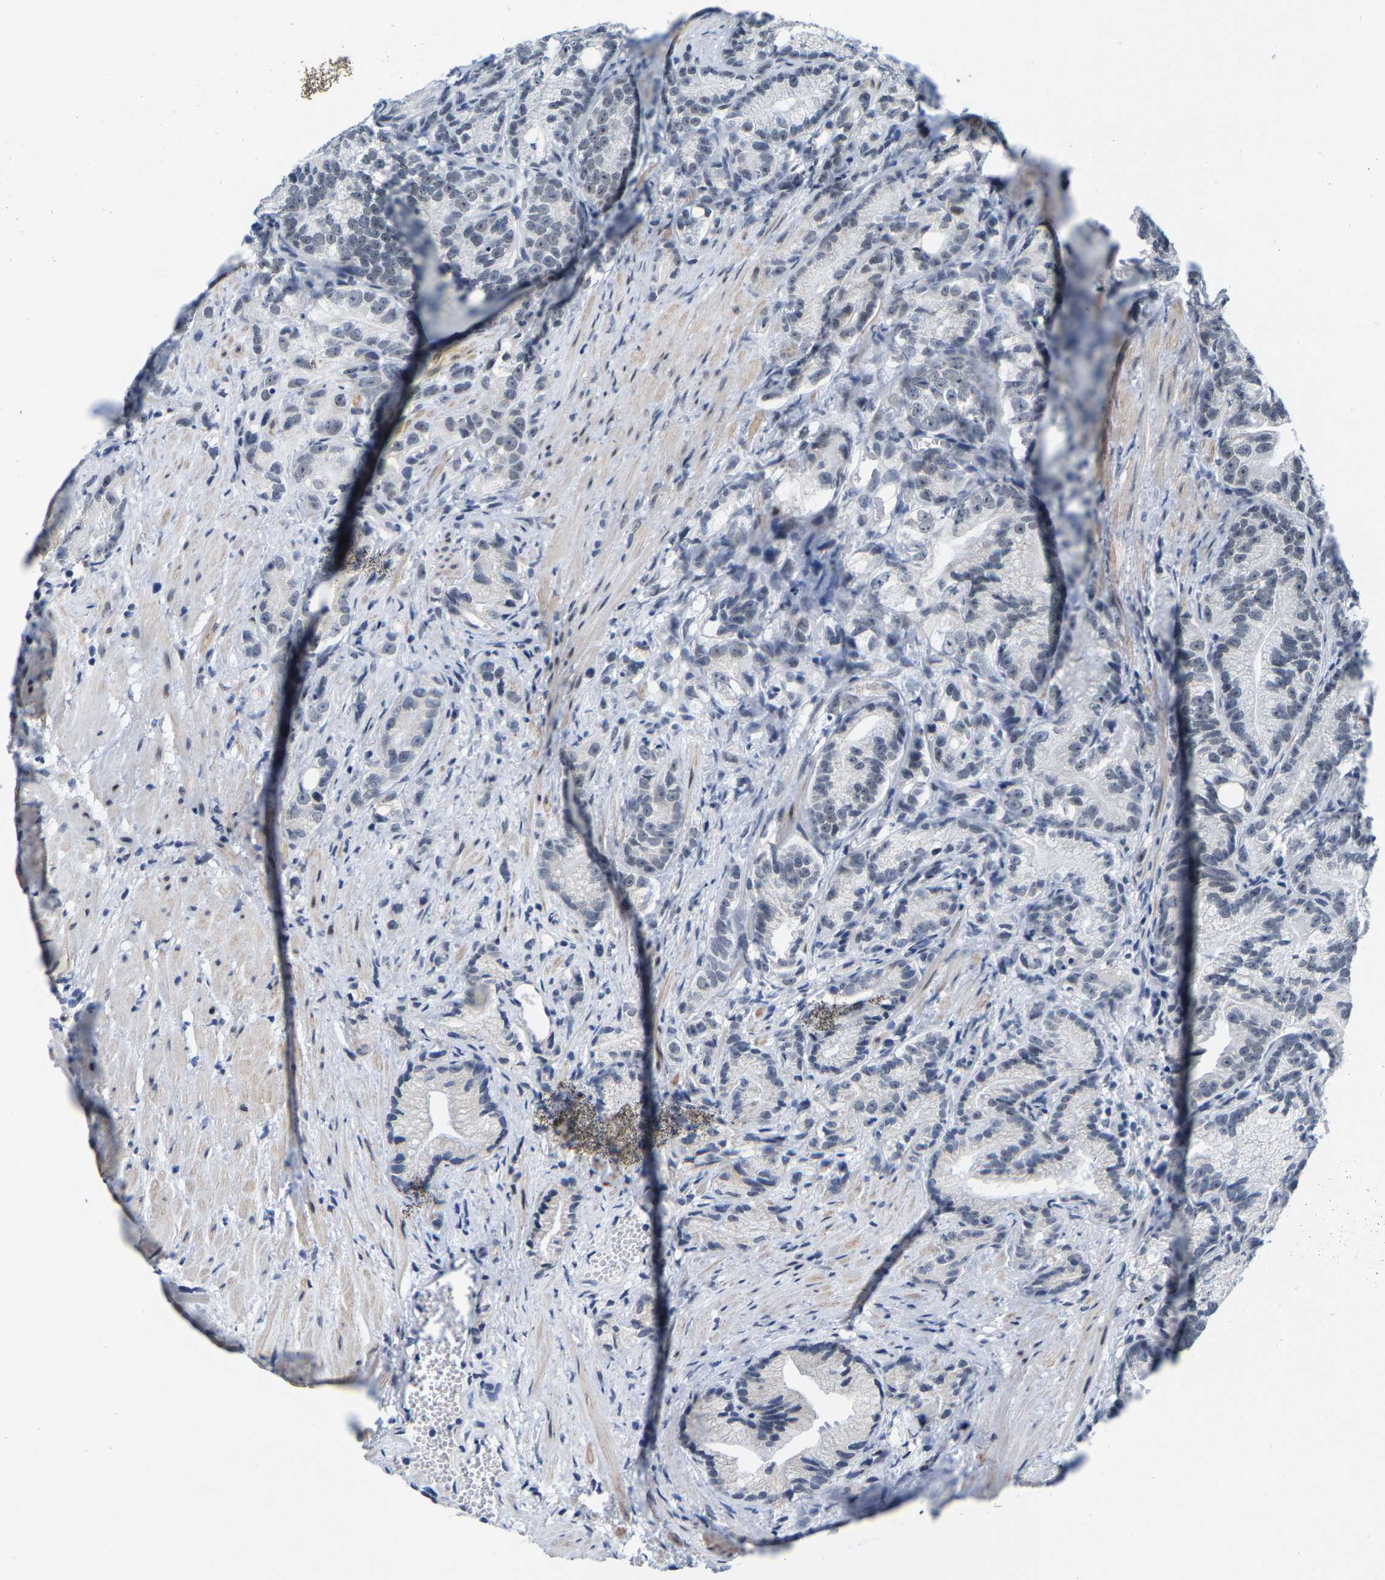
{"staining": {"intensity": "negative", "quantity": "none", "location": "none"}, "tissue": "prostate cancer", "cell_type": "Tumor cells", "image_type": "cancer", "snomed": [{"axis": "morphology", "description": "Adenocarcinoma, Low grade"}, {"axis": "topography", "description": "Prostate"}], "caption": "Prostate cancer (low-grade adenocarcinoma) was stained to show a protein in brown. There is no significant expression in tumor cells.", "gene": "SETD1B", "patient": {"sex": "male", "age": 89}}